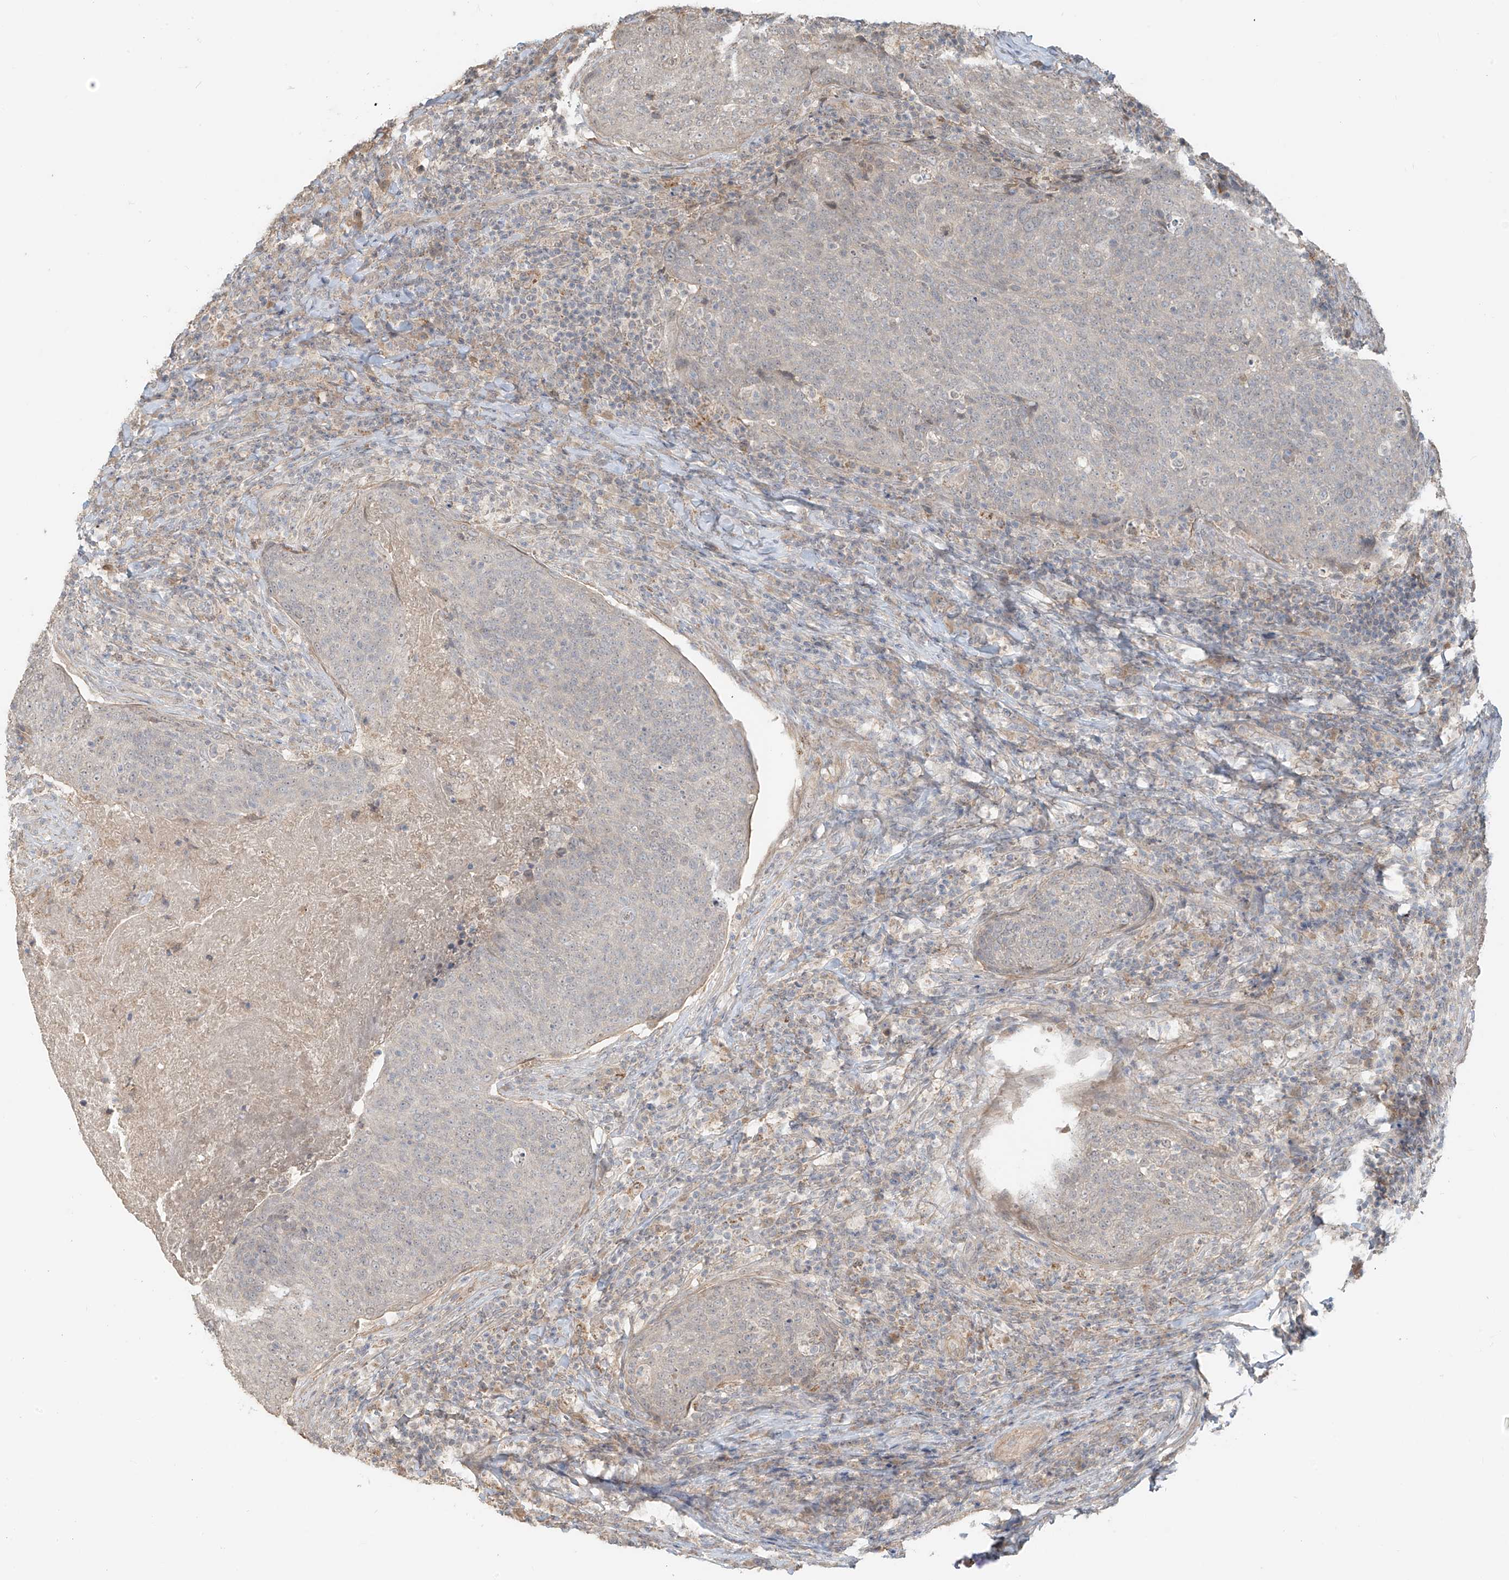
{"staining": {"intensity": "weak", "quantity": "<25%", "location": "cytoplasmic/membranous"}, "tissue": "head and neck cancer", "cell_type": "Tumor cells", "image_type": "cancer", "snomed": [{"axis": "morphology", "description": "Squamous cell carcinoma, NOS"}, {"axis": "morphology", "description": "Squamous cell carcinoma, metastatic, NOS"}, {"axis": "topography", "description": "Lymph node"}, {"axis": "topography", "description": "Head-Neck"}], "caption": "This micrograph is of head and neck cancer stained with IHC to label a protein in brown with the nuclei are counter-stained blue. There is no positivity in tumor cells.", "gene": "ABCD1", "patient": {"sex": "male", "age": 62}}